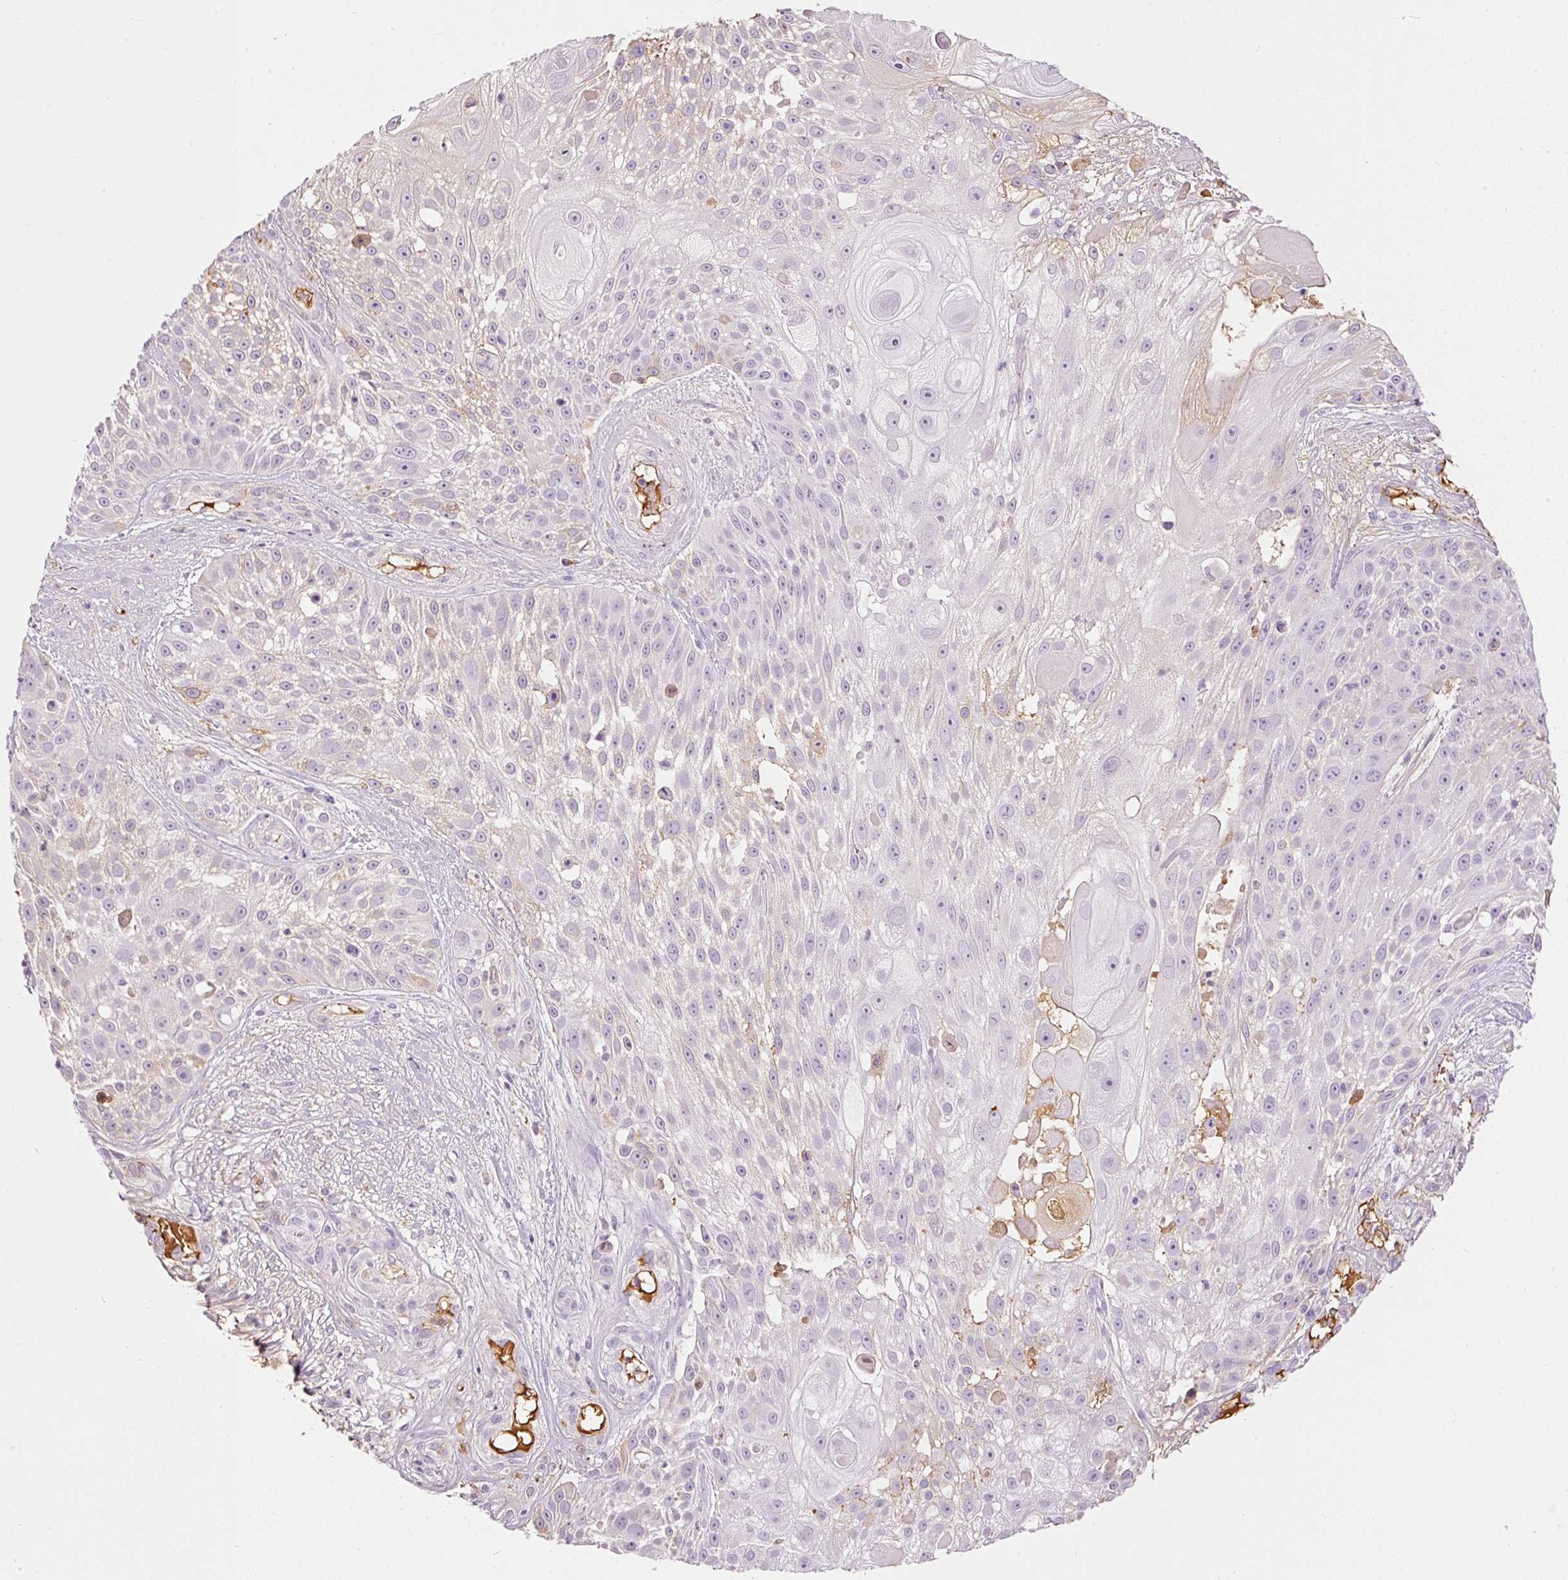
{"staining": {"intensity": "negative", "quantity": "none", "location": "none"}, "tissue": "skin cancer", "cell_type": "Tumor cells", "image_type": "cancer", "snomed": [{"axis": "morphology", "description": "Squamous cell carcinoma, NOS"}, {"axis": "topography", "description": "Skin"}], "caption": "Protein analysis of squamous cell carcinoma (skin) reveals no significant expression in tumor cells.", "gene": "PRPF38B", "patient": {"sex": "female", "age": 86}}